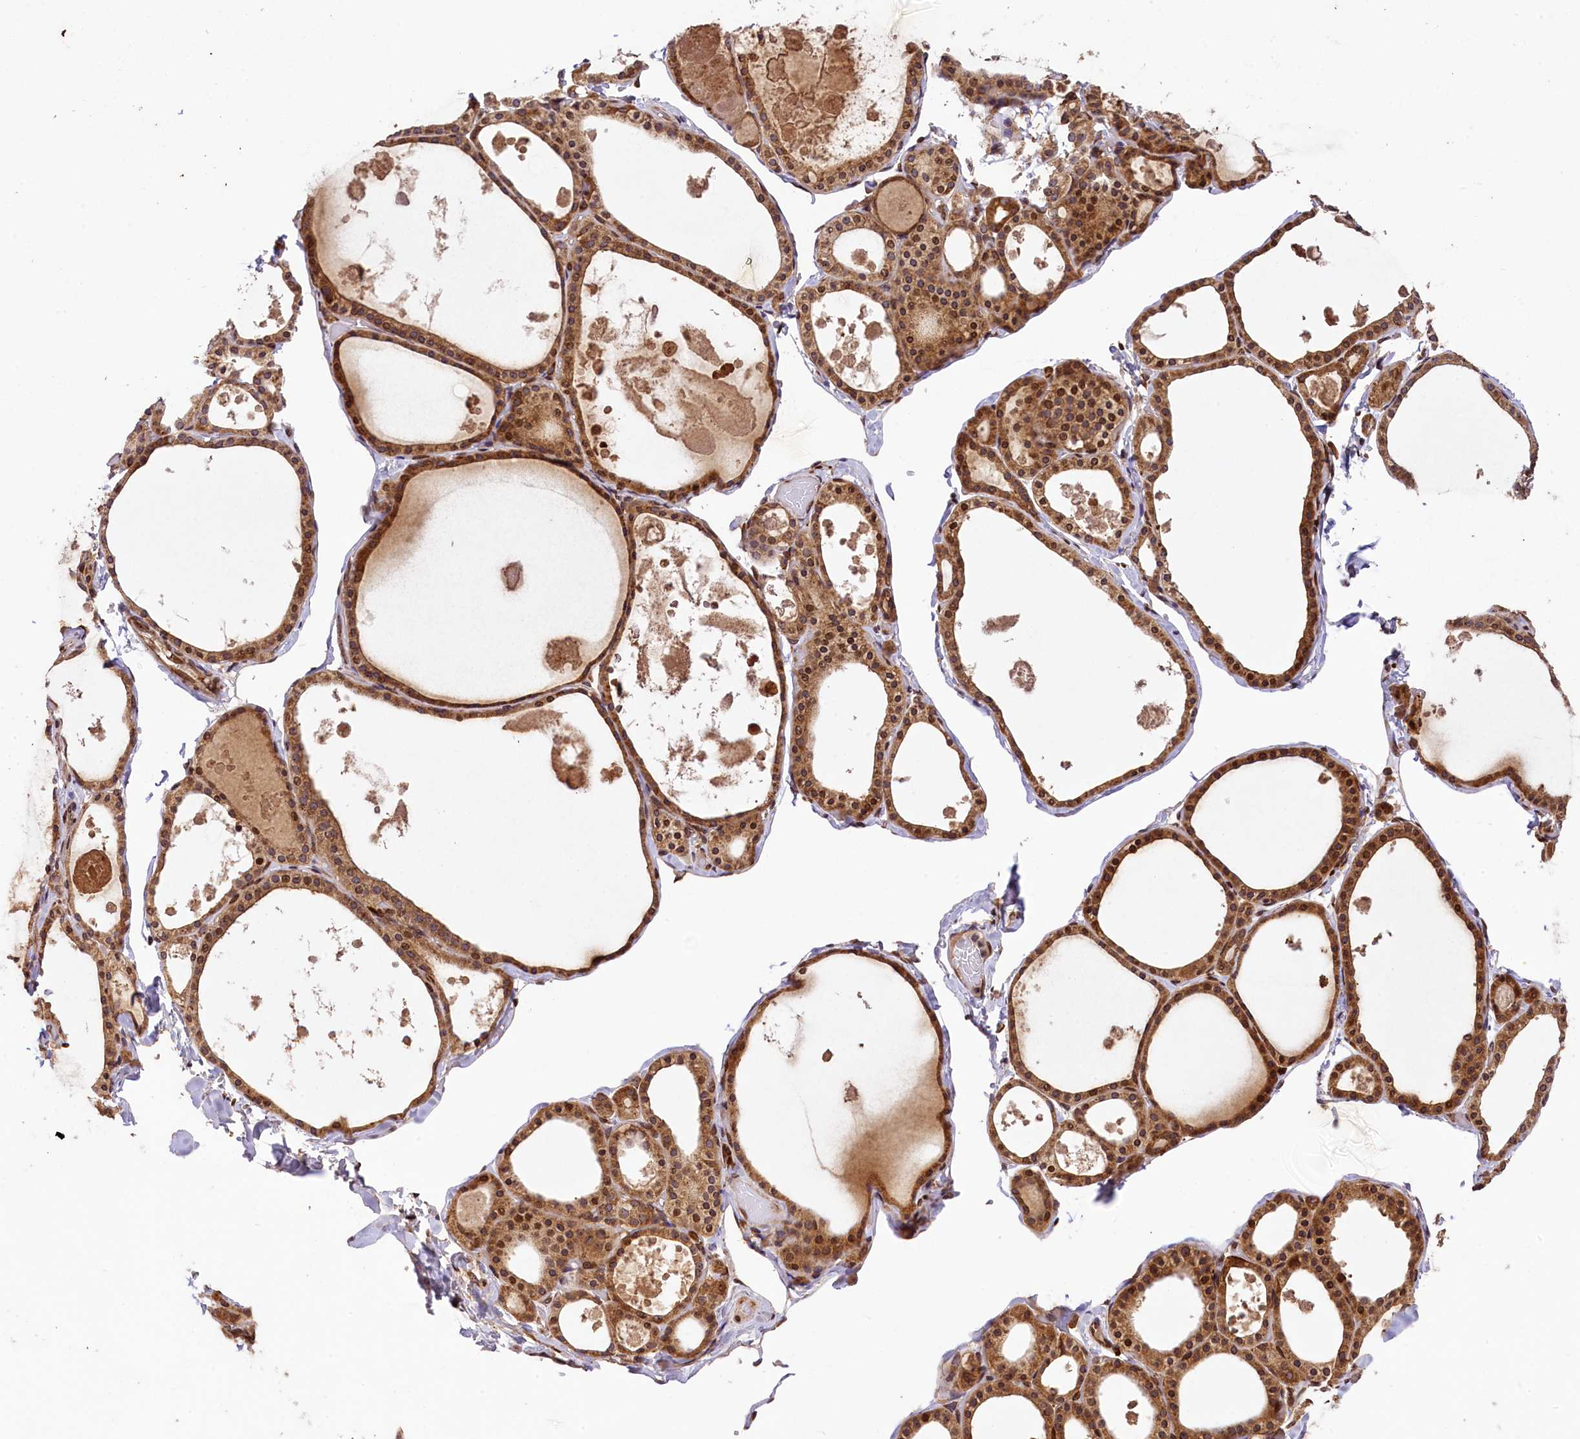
{"staining": {"intensity": "moderate", "quantity": ">75%", "location": "cytoplasmic/membranous,nuclear"}, "tissue": "thyroid gland", "cell_type": "Glandular cells", "image_type": "normal", "snomed": [{"axis": "morphology", "description": "Normal tissue, NOS"}, {"axis": "topography", "description": "Thyroid gland"}], "caption": "IHC of benign thyroid gland displays medium levels of moderate cytoplasmic/membranous,nuclear positivity in about >75% of glandular cells. (DAB IHC with brightfield microscopy, high magnification).", "gene": "LARP4", "patient": {"sex": "male", "age": 56}}